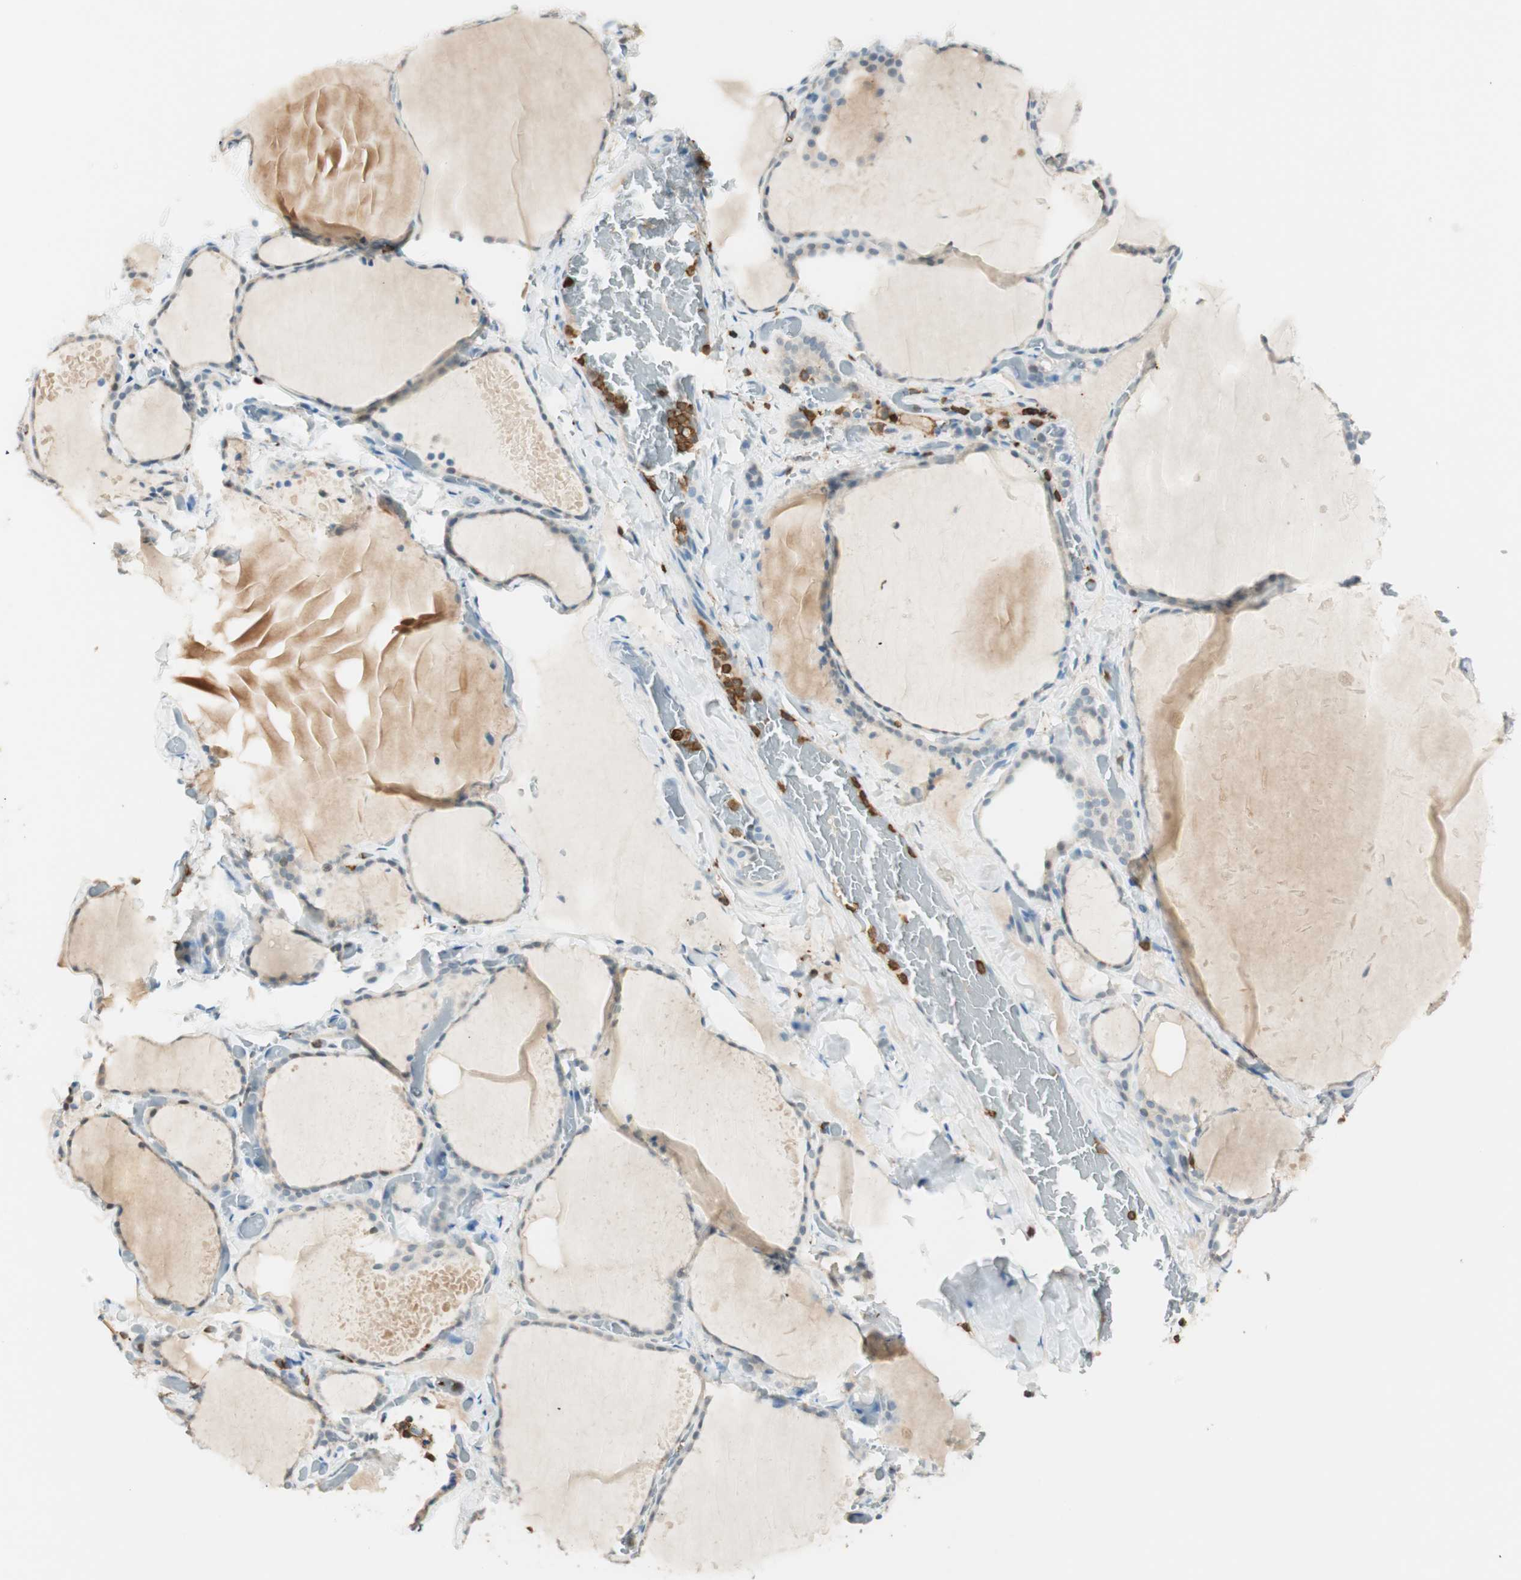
{"staining": {"intensity": "weak", "quantity": "25%-75%", "location": "cytoplasmic/membranous"}, "tissue": "thyroid gland", "cell_type": "Glandular cells", "image_type": "normal", "snomed": [{"axis": "morphology", "description": "Normal tissue, NOS"}, {"axis": "topography", "description": "Thyroid gland"}], "caption": "Immunohistochemical staining of unremarkable thyroid gland reveals 25%-75% levels of weak cytoplasmic/membranous protein expression in approximately 25%-75% of glandular cells.", "gene": "HPGD", "patient": {"sex": "female", "age": 22}}